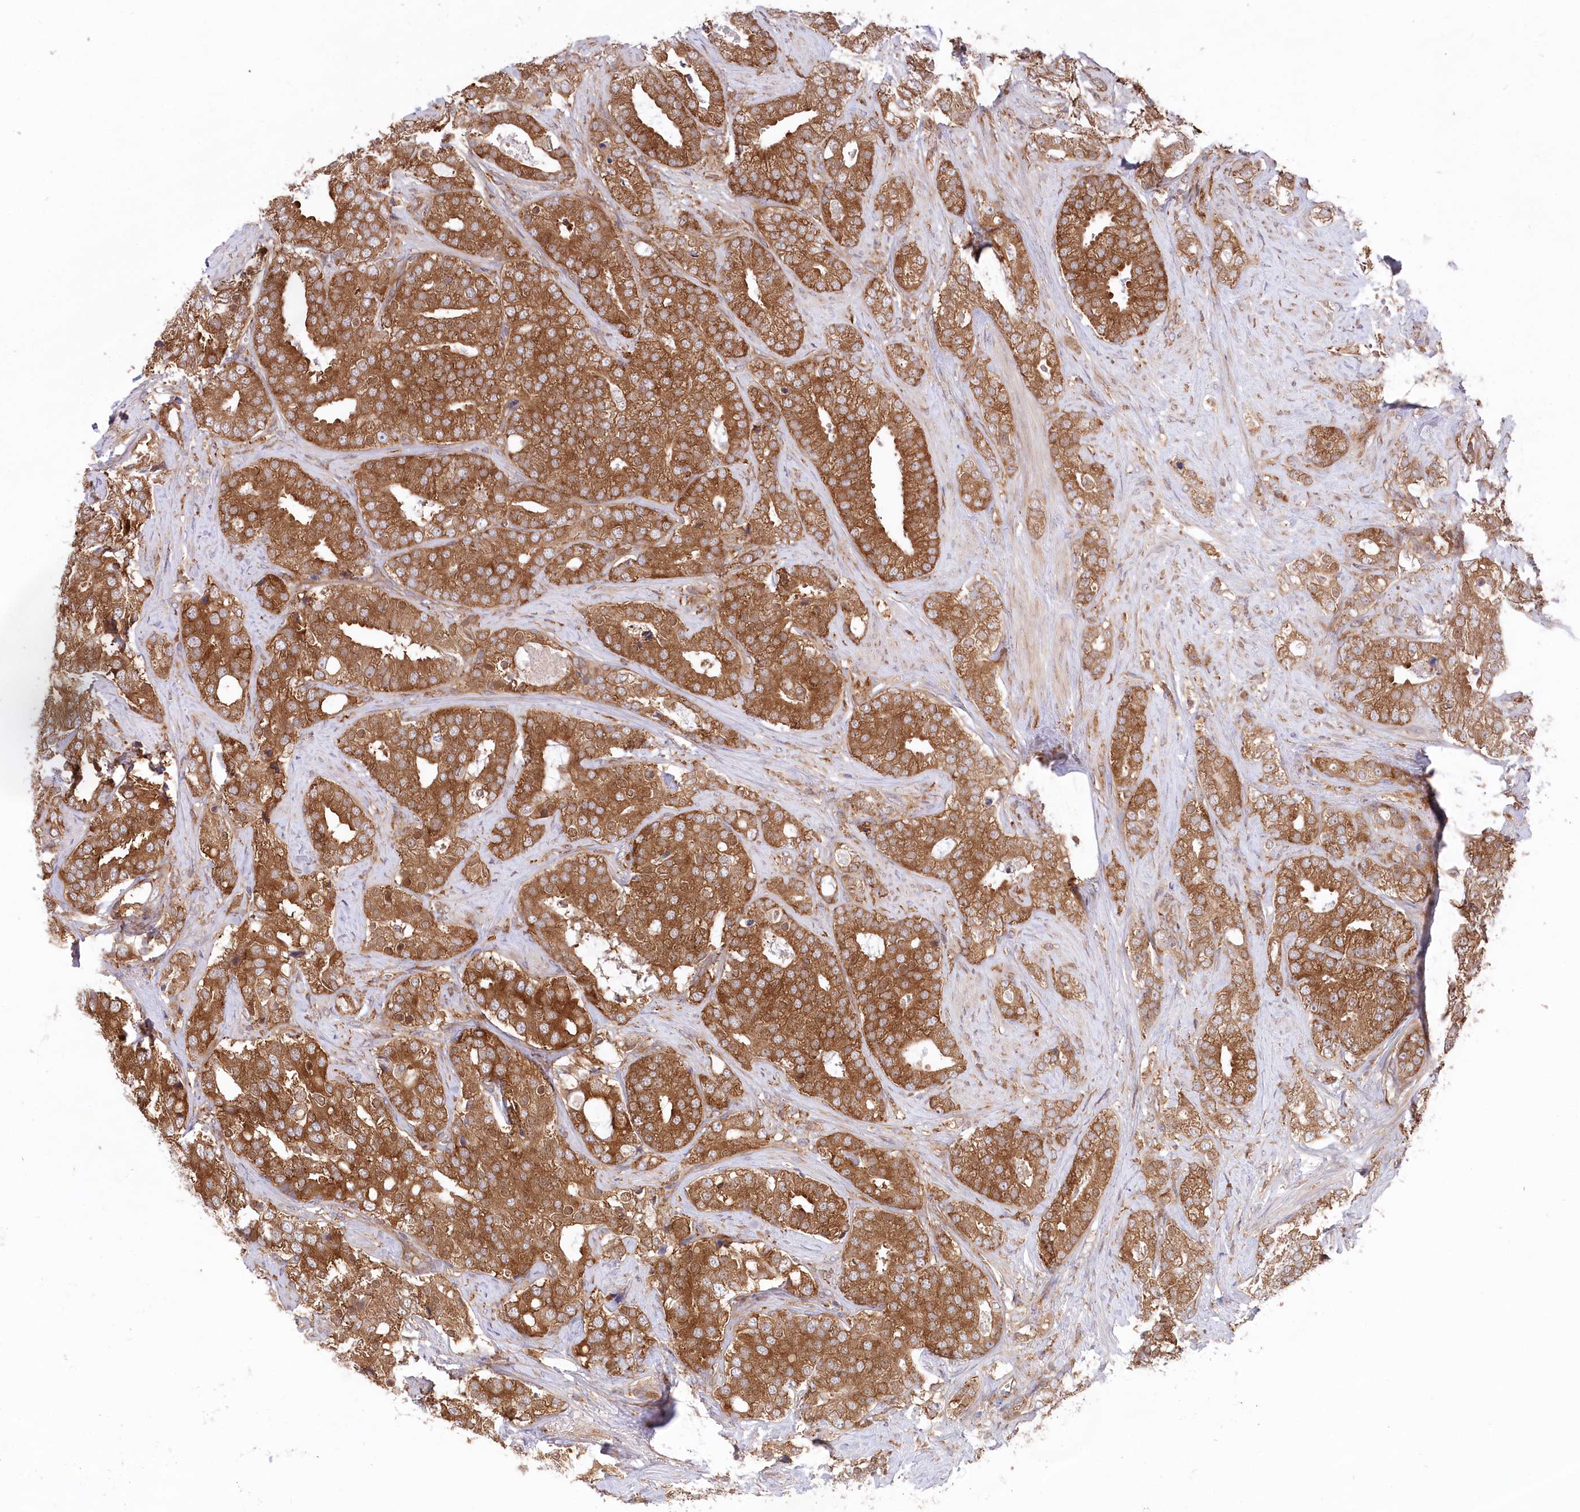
{"staining": {"intensity": "moderate", "quantity": ">75%", "location": "cytoplasmic/membranous"}, "tissue": "prostate cancer", "cell_type": "Tumor cells", "image_type": "cancer", "snomed": [{"axis": "morphology", "description": "Adenocarcinoma, High grade"}, {"axis": "topography", "description": "Prostate and seminal vesicle, NOS"}], "caption": "Immunohistochemistry (IHC) staining of adenocarcinoma (high-grade) (prostate), which demonstrates medium levels of moderate cytoplasmic/membranous expression in about >75% of tumor cells indicating moderate cytoplasmic/membranous protein expression. The staining was performed using DAB (3,3'-diaminobenzidine) (brown) for protein detection and nuclei were counterstained in hematoxylin (blue).", "gene": "PPP1R21", "patient": {"sex": "male", "age": 67}}